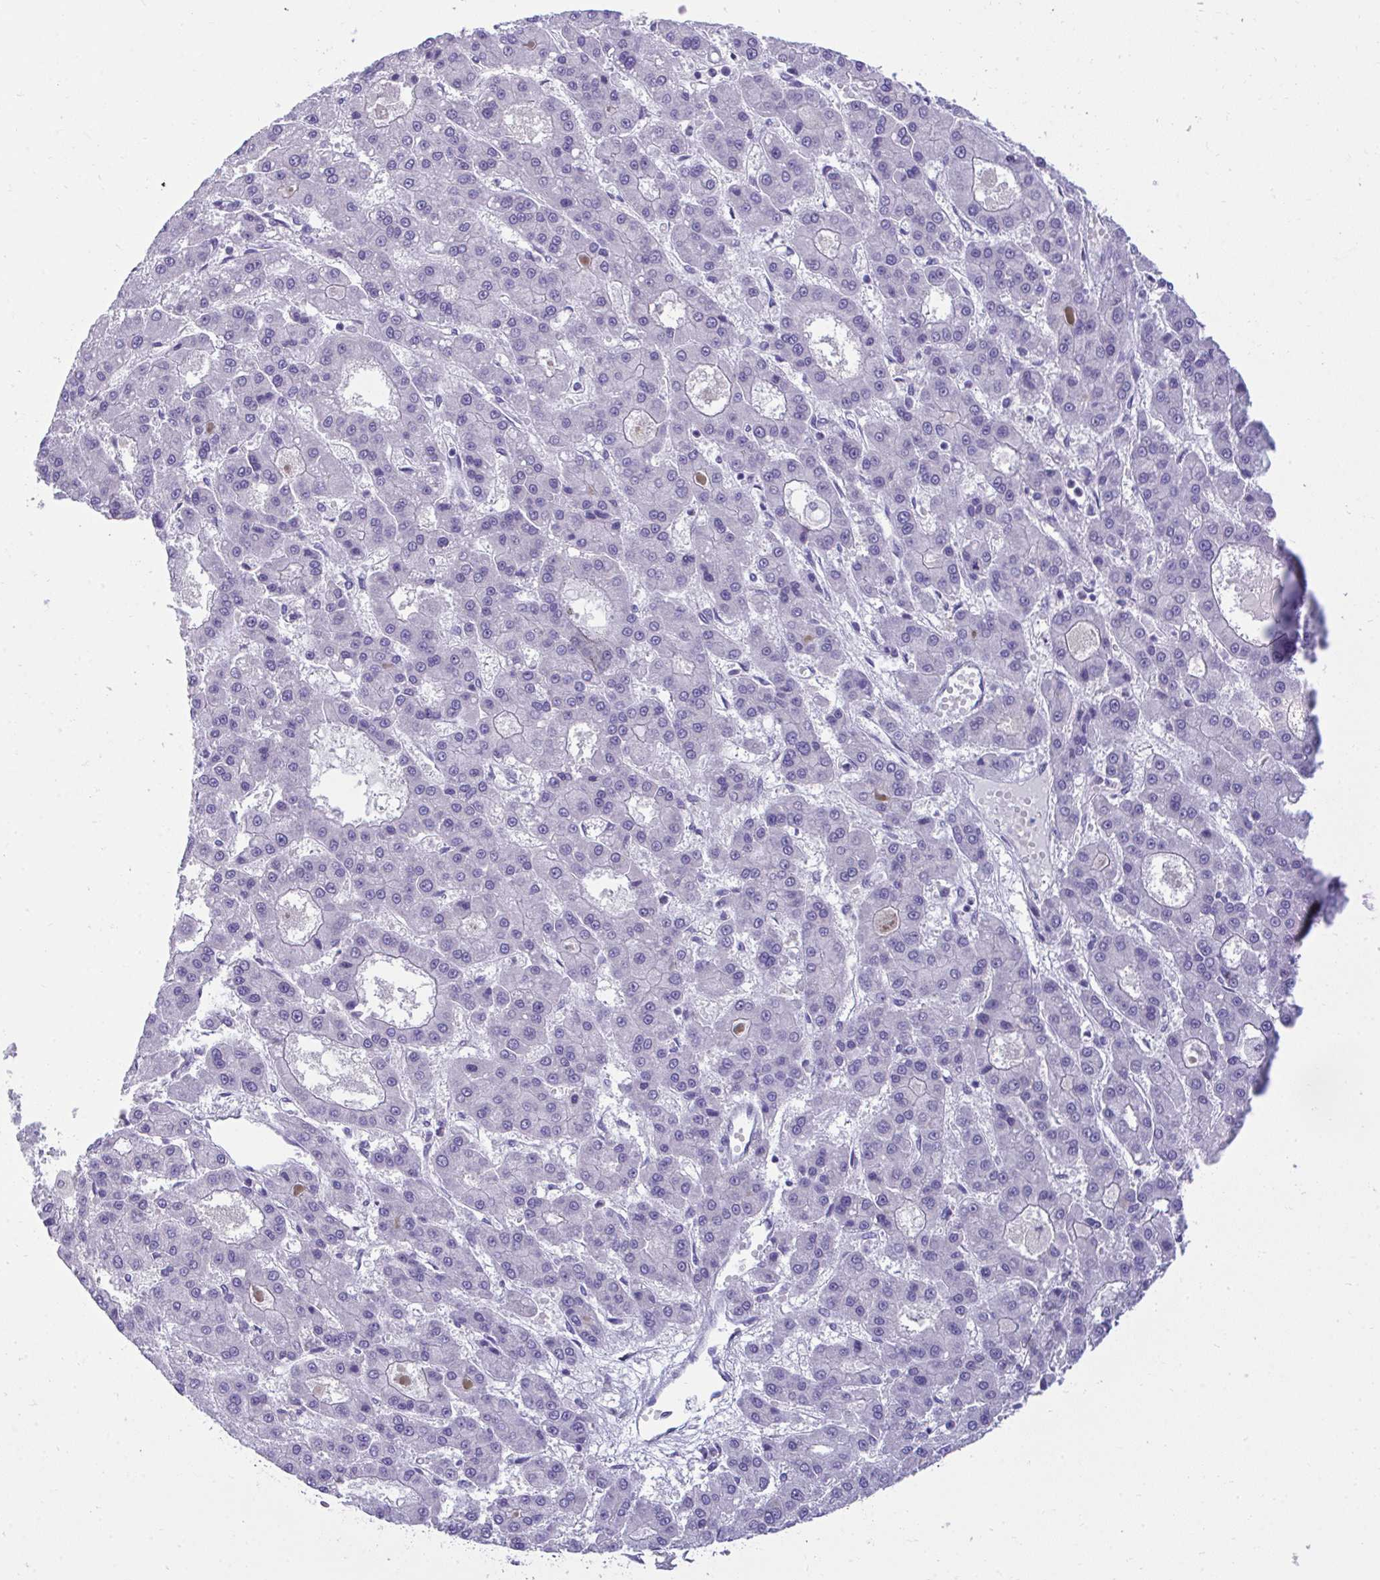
{"staining": {"intensity": "negative", "quantity": "none", "location": "none"}, "tissue": "liver cancer", "cell_type": "Tumor cells", "image_type": "cancer", "snomed": [{"axis": "morphology", "description": "Carcinoma, Hepatocellular, NOS"}, {"axis": "topography", "description": "Liver"}], "caption": "A histopathology image of human liver cancer is negative for staining in tumor cells. The staining is performed using DAB (3,3'-diaminobenzidine) brown chromogen with nuclei counter-stained in using hematoxylin.", "gene": "TMCO5A", "patient": {"sex": "male", "age": 70}}